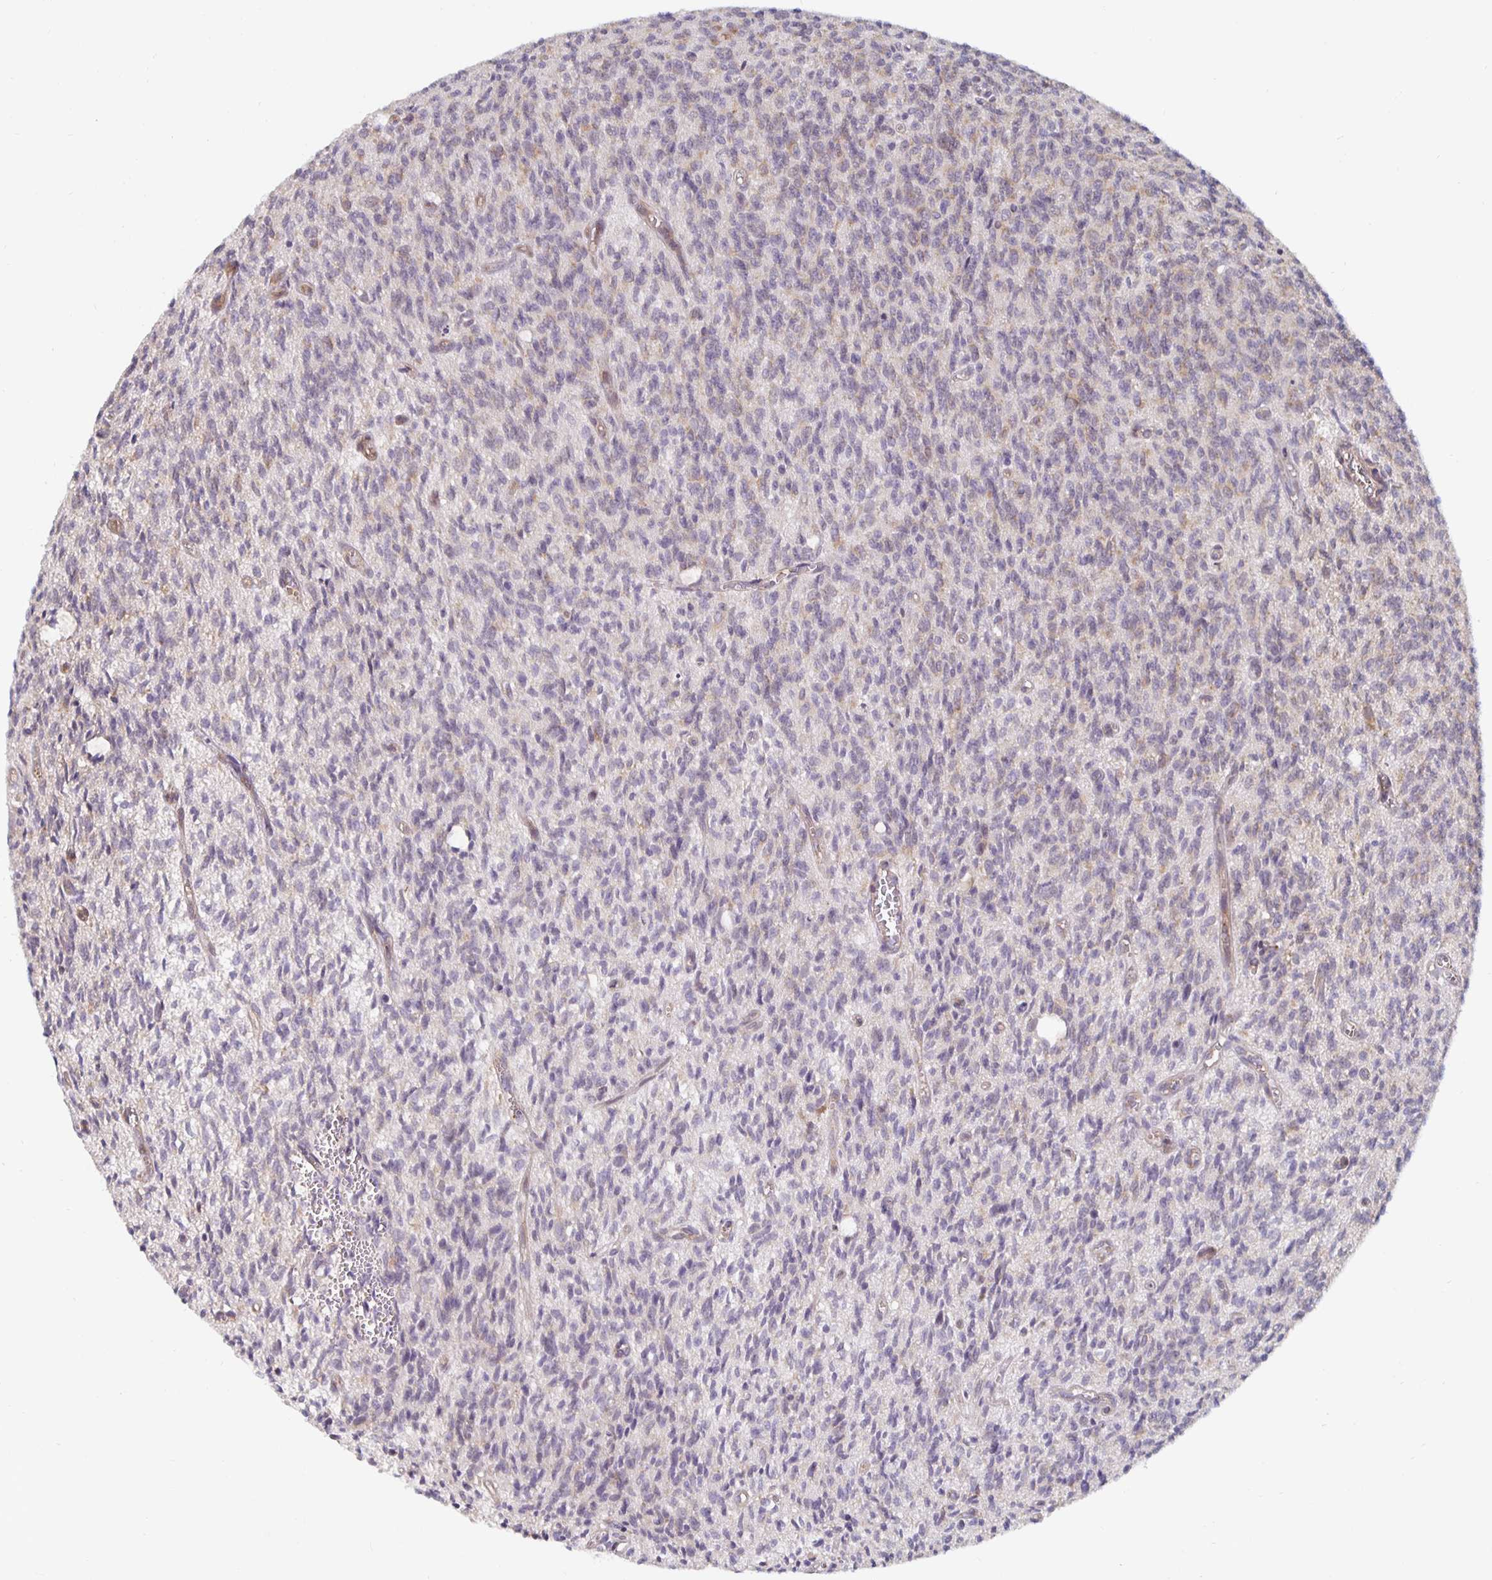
{"staining": {"intensity": "negative", "quantity": "none", "location": "none"}, "tissue": "glioma", "cell_type": "Tumor cells", "image_type": "cancer", "snomed": [{"axis": "morphology", "description": "Glioma, malignant, Low grade"}, {"axis": "topography", "description": "Brain"}], "caption": "Malignant glioma (low-grade) was stained to show a protein in brown. There is no significant expression in tumor cells. The staining is performed using DAB brown chromogen with nuclei counter-stained in using hematoxylin.", "gene": "MRPL28", "patient": {"sex": "male", "age": 64}}